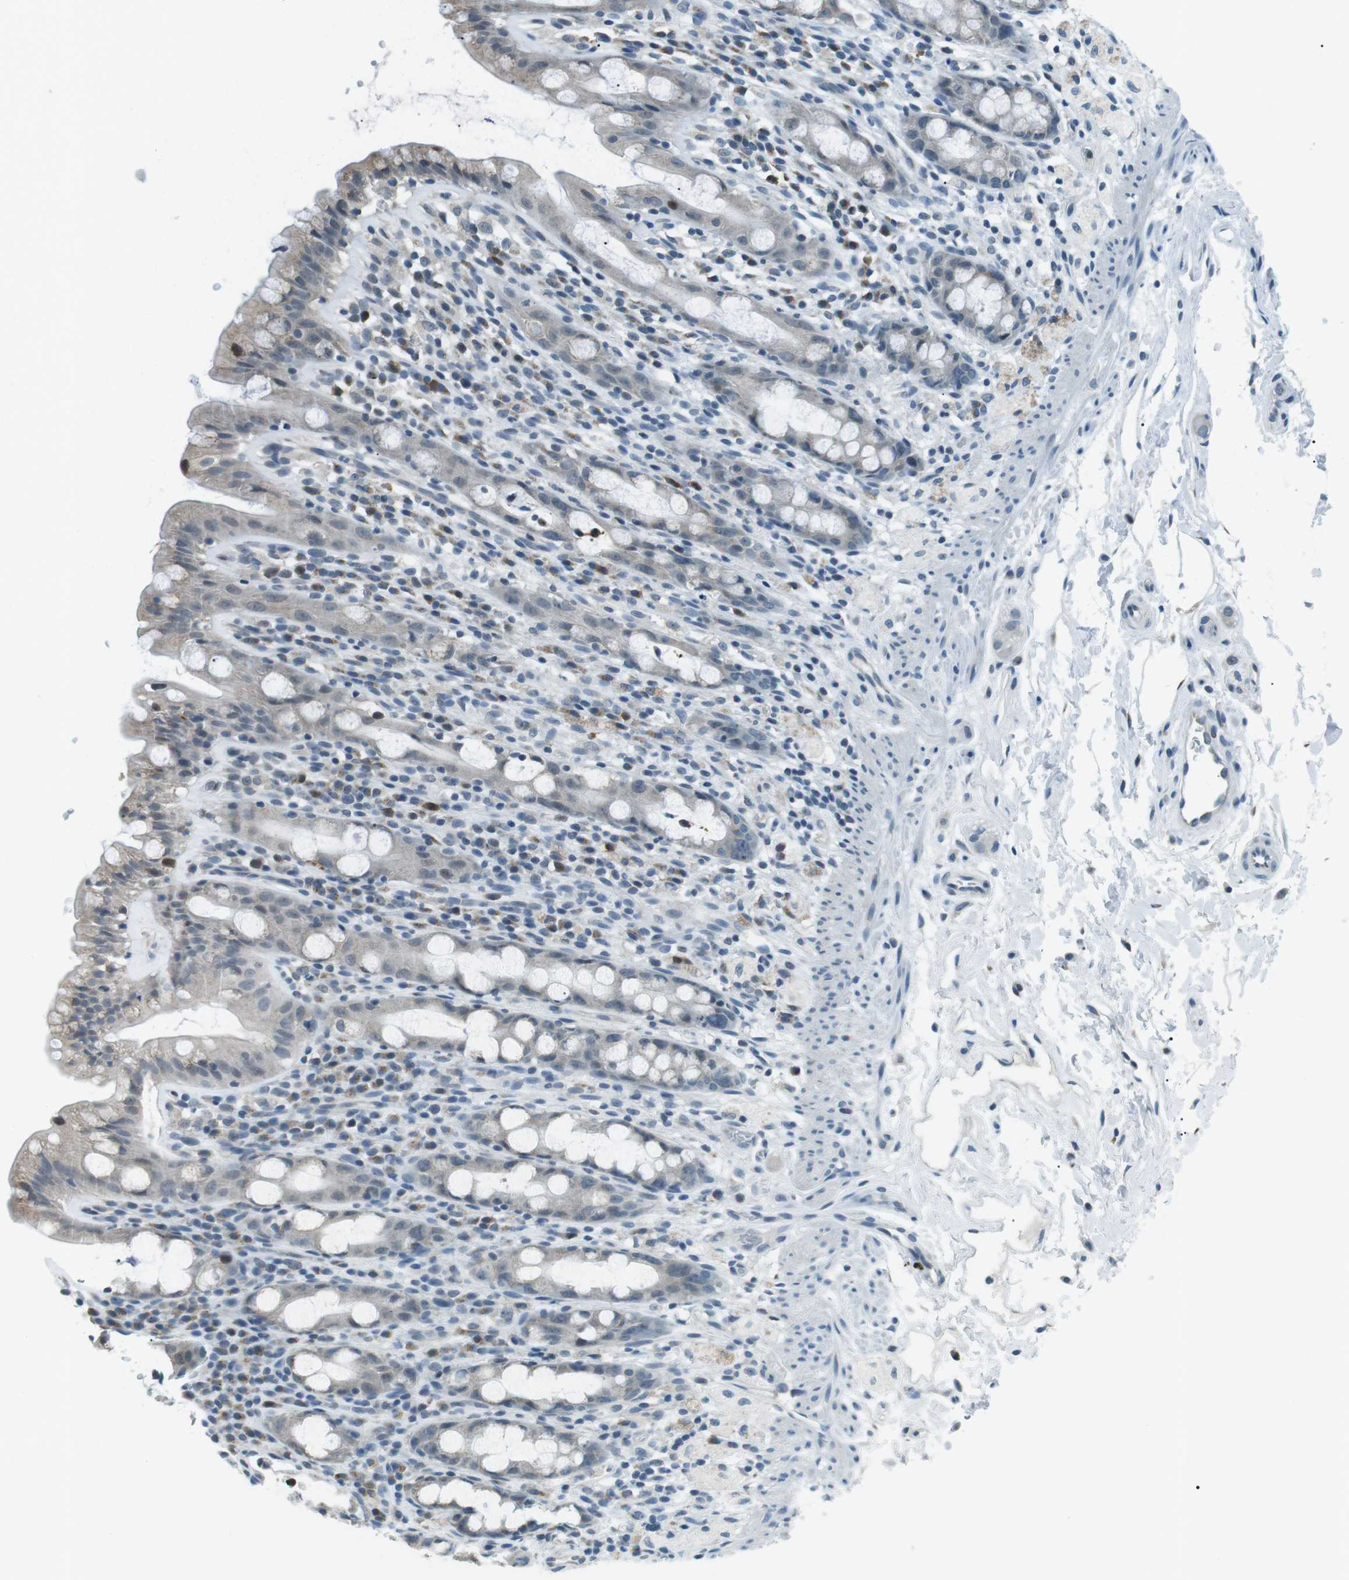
{"staining": {"intensity": "weak", "quantity": "<25%", "location": "cytoplasmic/membranous"}, "tissue": "rectum", "cell_type": "Glandular cells", "image_type": "normal", "snomed": [{"axis": "morphology", "description": "Normal tissue, NOS"}, {"axis": "topography", "description": "Rectum"}], "caption": "High power microscopy photomicrograph of an IHC photomicrograph of unremarkable rectum, revealing no significant staining in glandular cells. (DAB (3,3'-diaminobenzidine) immunohistochemistry with hematoxylin counter stain).", "gene": "ENSG00000289724", "patient": {"sex": "male", "age": 44}}